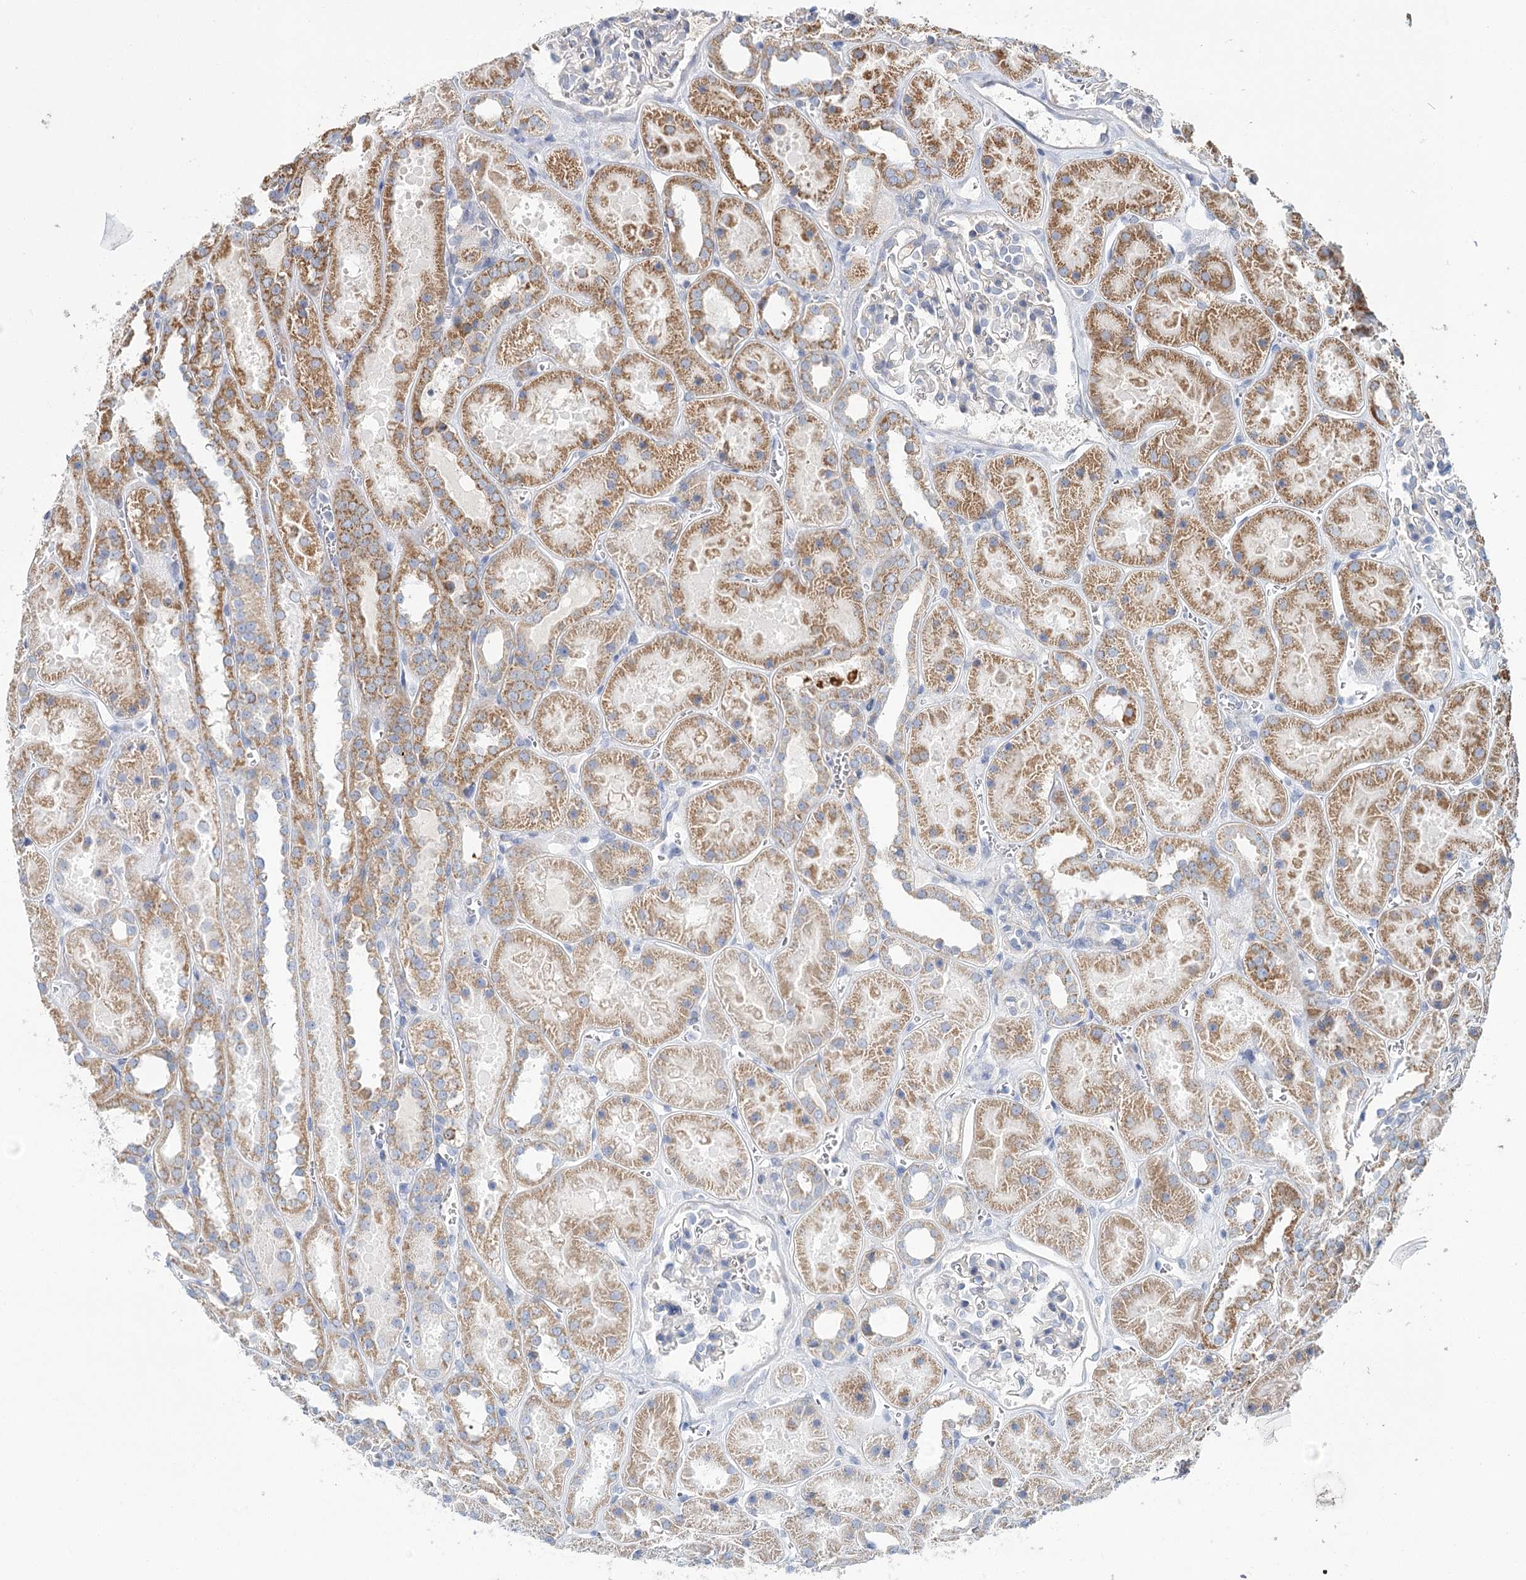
{"staining": {"intensity": "negative", "quantity": "none", "location": "none"}, "tissue": "kidney", "cell_type": "Cells in glomeruli", "image_type": "normal", "snomed": [{"axis": "morphology", "description": "Normal tissue, NOS"}, {"axis": "topography", "description": "Kidney"}], "caption": "A high-resolution micrograph shows IHC staining of benign kidney, which displays no significant staining in cells in glomeruli.", "gene": "ARHGAP44", "patient": {"sex": "female", "age": 41}}